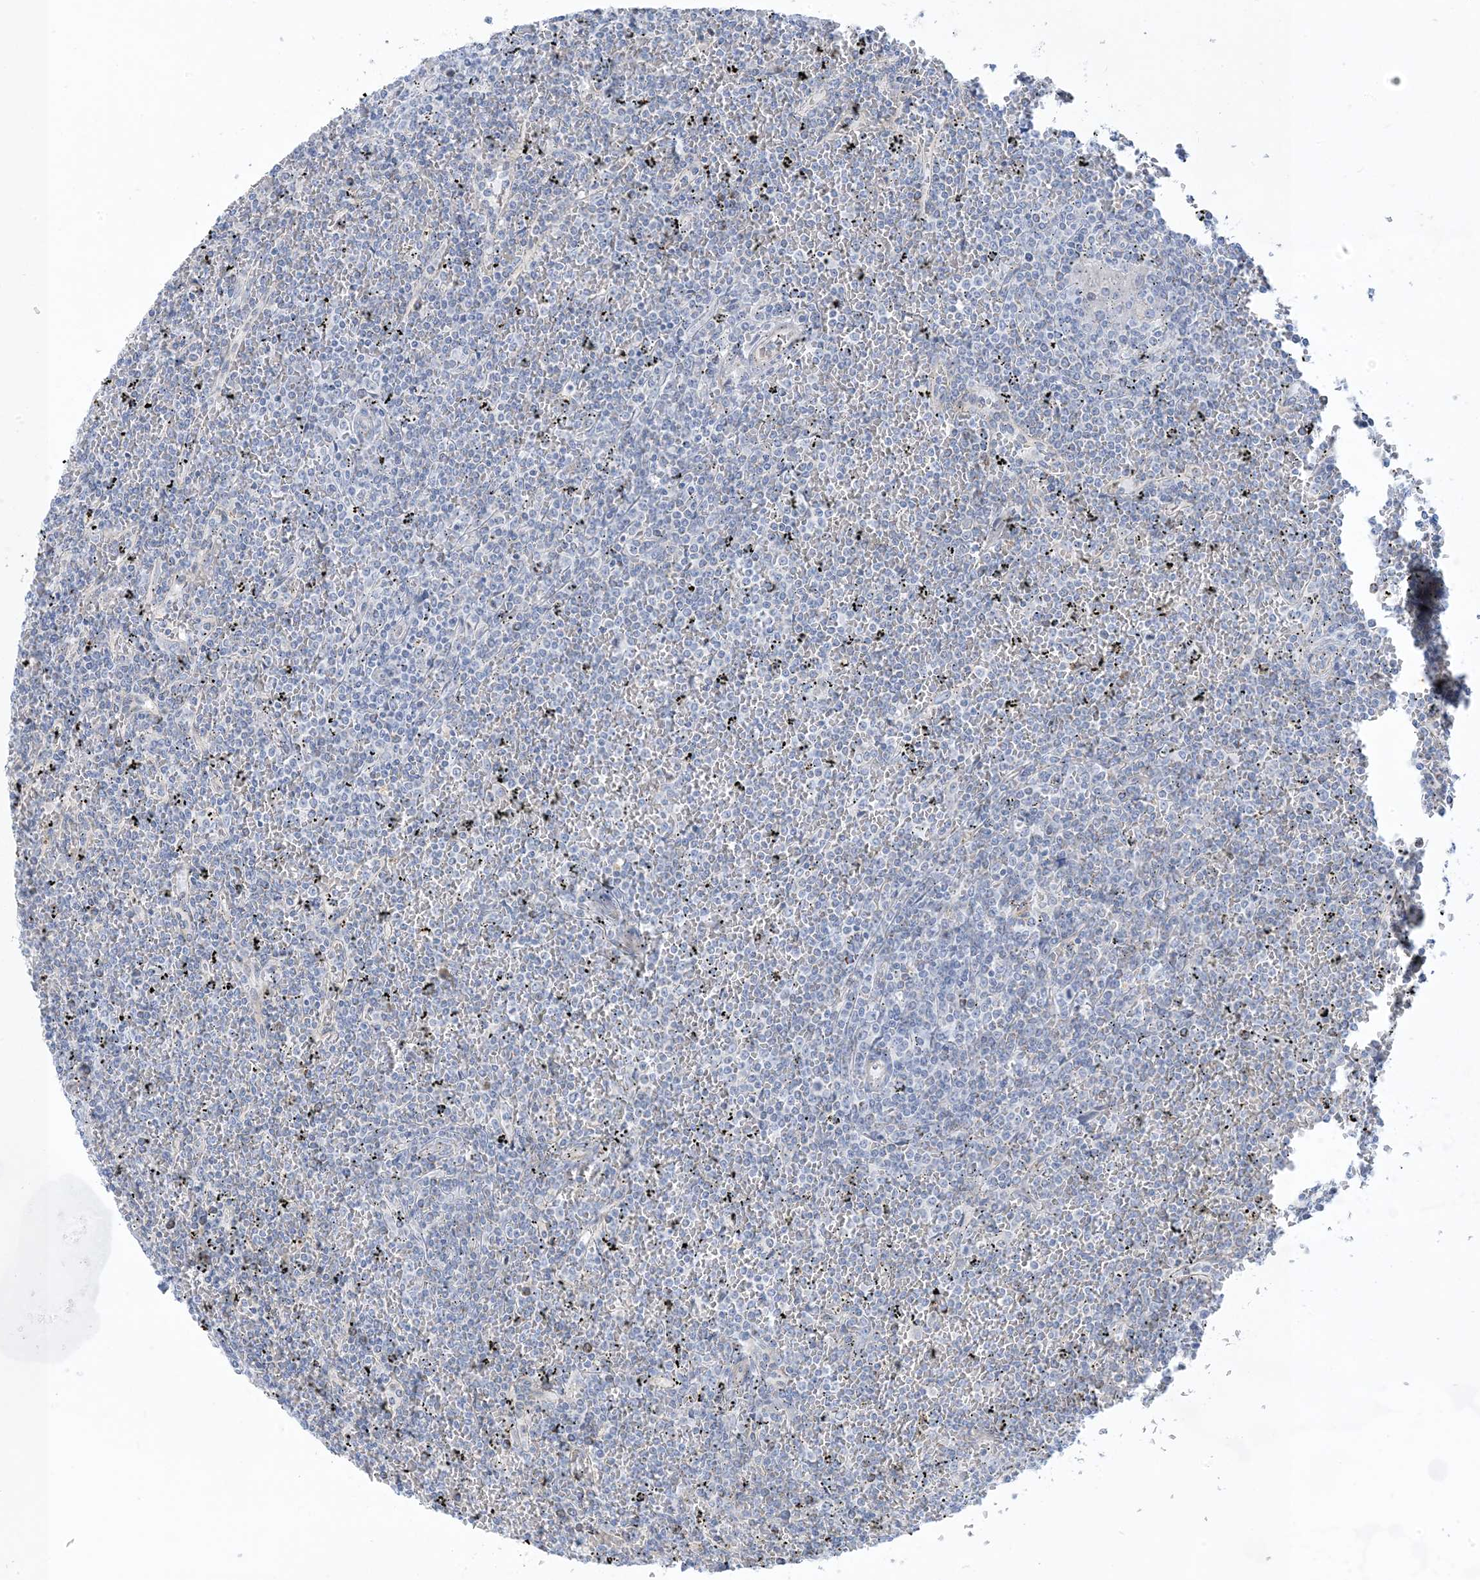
{"staining": {"intensity": "negative", "quantity": "none", "location": "none"}, "tissue": "lymphoma", "cell_type": "Tumor cells", "image_type": "cancer", "snomed": [{"axis": "morphology", "description": "Malignant lymphoma, non-Hodgkin's type, Low grade"}, {"axis": "topography", "description": "Spleen"}], "caption": "Micrograph shows no significant protein expression in tumor cells of low-grade malignant lymphoma, non-Hodgkin's type.", "gene": "XIRP2", "patient": {"sex": "female", "age": 19}}